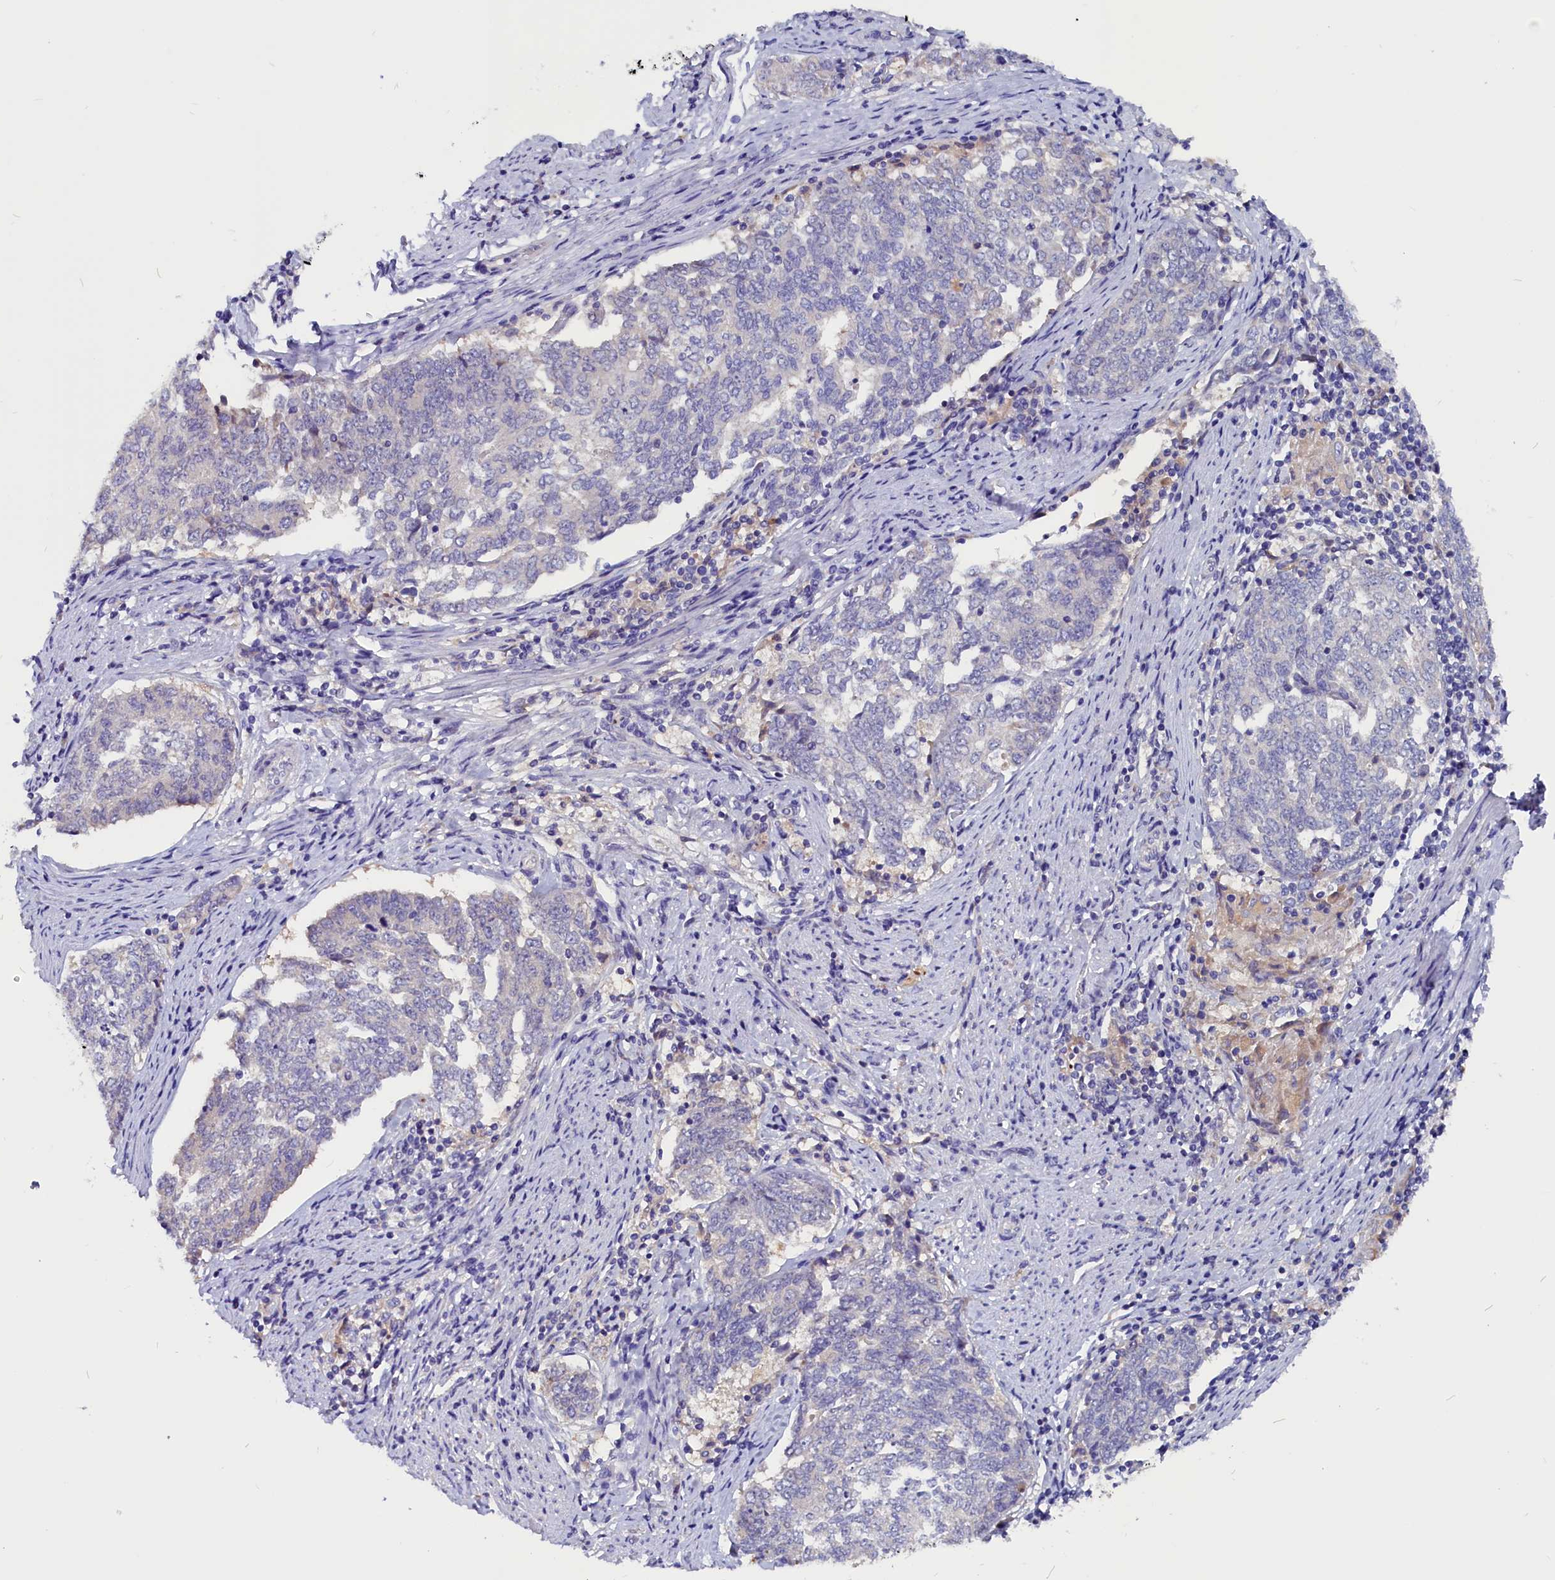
{"staining": {"intensity": "negative", "quantity": "none", "location": "none"}, "tissue": "endometrial cancer", "cell_type": "Tumor cells", "image_type": "cancer", "snomed": [{"axis": "morphology", "description": "Adenocarcinoma, NOS"}, {"axis": "topography", "description": "Endometrium"}], "caption": "Immunohistochemistry (IHC) of human endometrial cancer displays no positivity in tumor cells.", "gene": "CCBE1", "patient": {"sex": "female", "age": 80}}